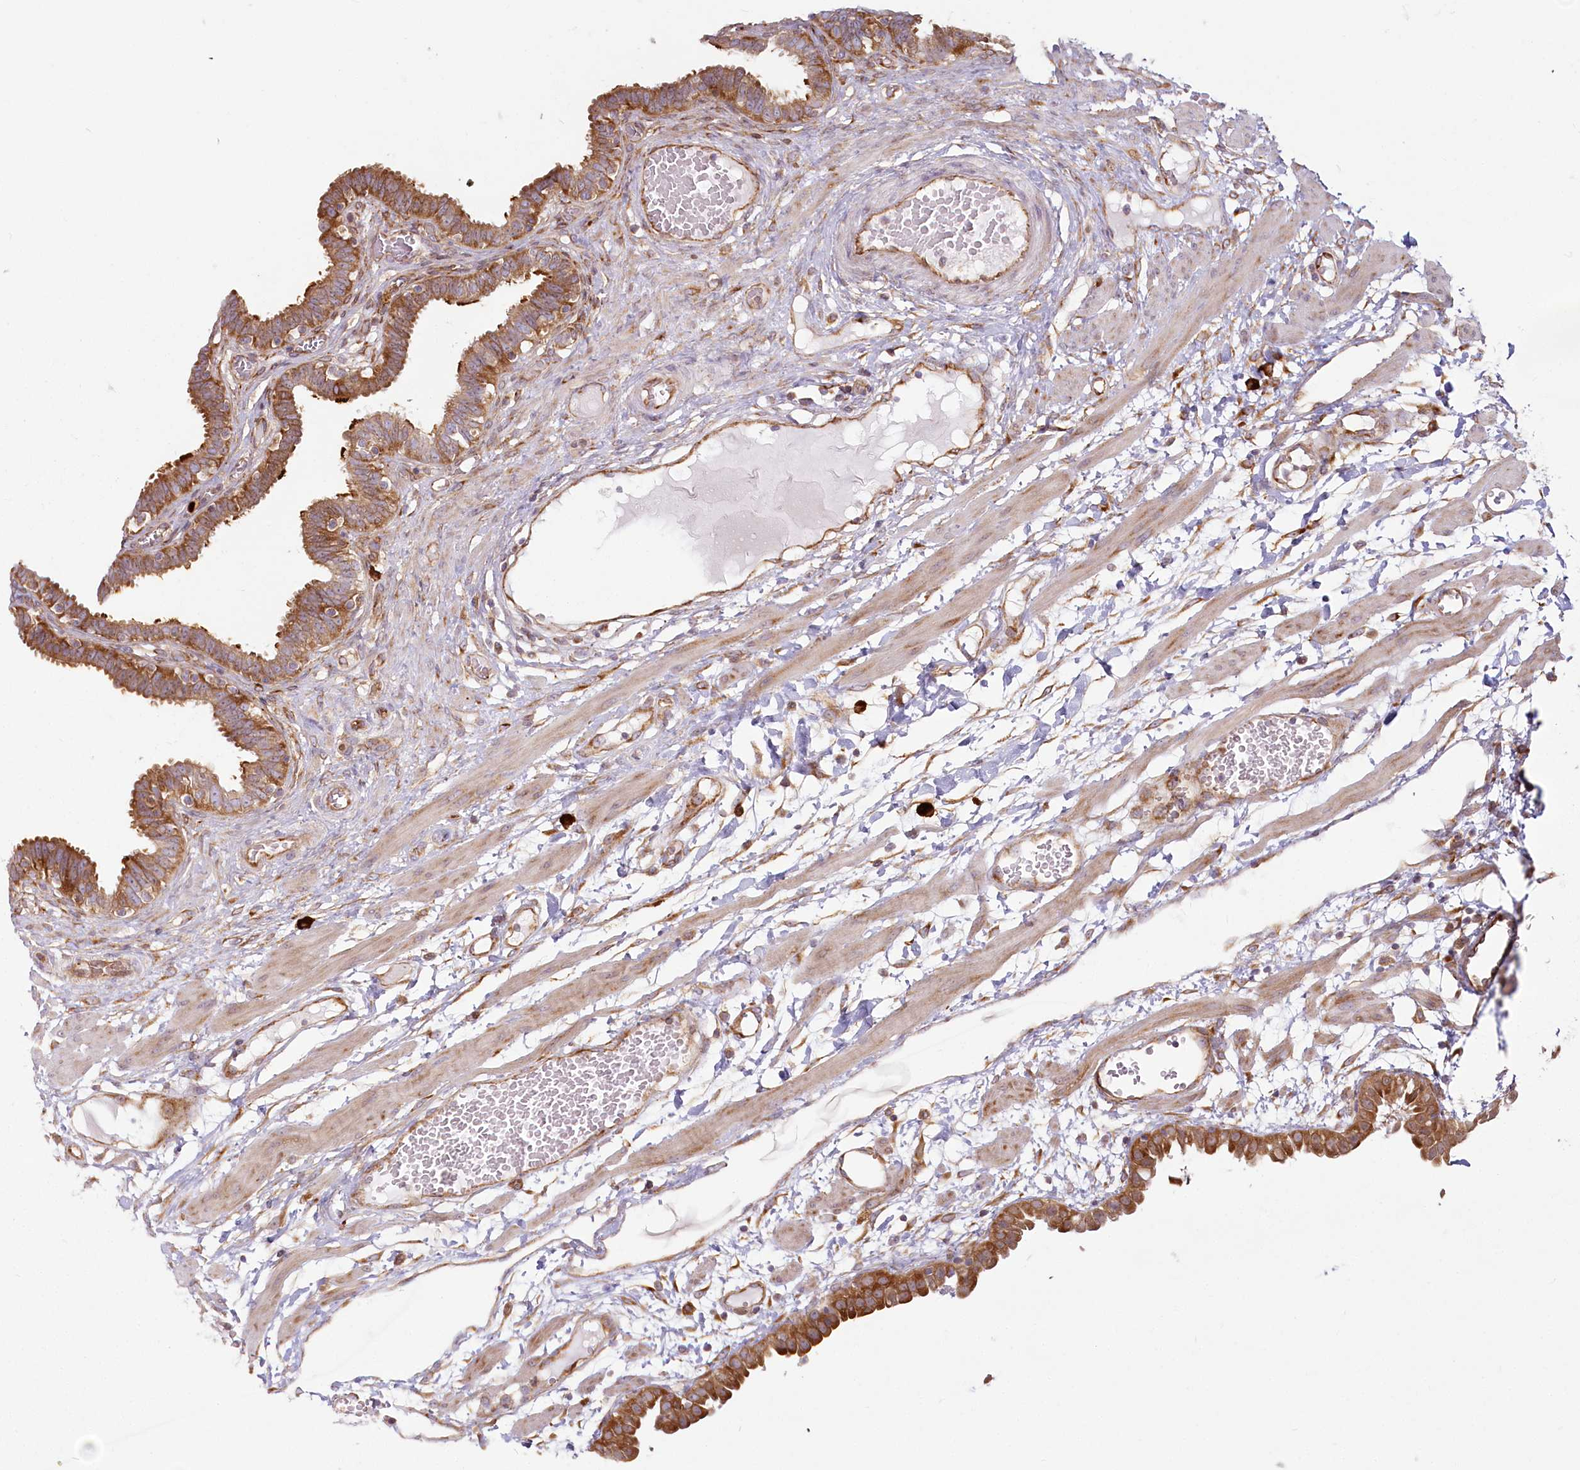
{"staining": {"intensity": "moderate", "quantity": ">75%", "location": "cytoplasmic/membranous"}, "tissue": "fallopian tube", "cell_type": "Glandular cells", "image_type": "normal", "snomed": [{"axis": "morphology", "description": "Normal tissue, NOS"}, {"axis": "topography", "description": "Fallopian tube"}, {"axis": "topography", "description": "Placenta"}], "caption": "Immunohistochemistry of benign human fallopian tube shows medium levels of moderate cytoplasmic/membranous staining in approximately >75% of glandular cells. Using DAB (3,3'-diaminobenzidine) (brown) and hematoxylin (blue) stains, captured at high magnification using brightfield microscopy.", "gene": "HARS2", "patient": {"sex": "female", "age": 32}}